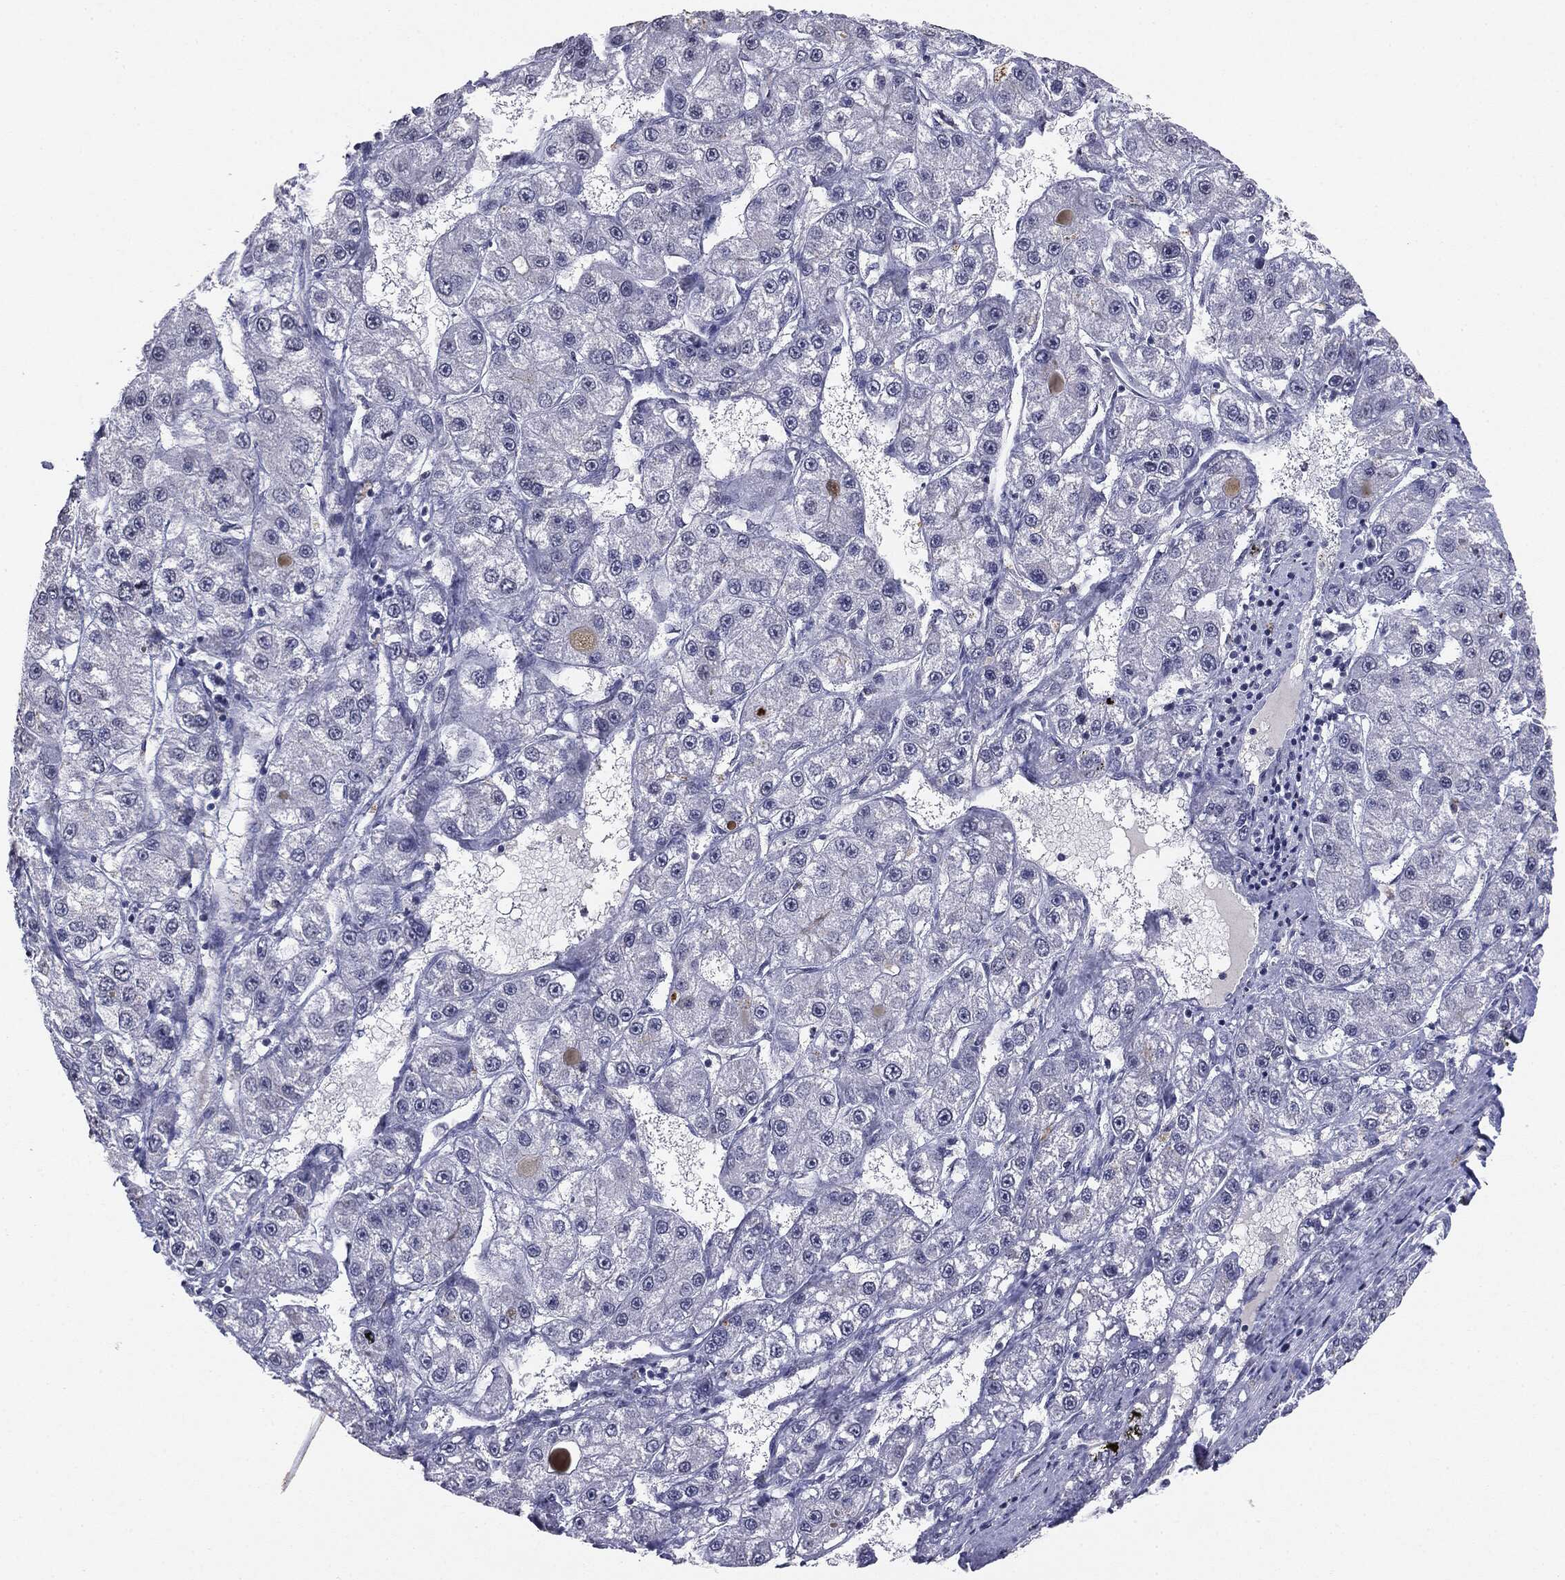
{"staining": {"intensity": "negative", "quantity": "none", "location": "none"}, "tissue": "liver cancer", "cell_type": "Tumor cells", "image_type": "cancer", "snomed": [{"axis": "morphology", "description": "Carcinoma, Hepatocellular, NOS"}, {"axis": "topography", "description": "Liver"}], "caption": "An image of hepatocellular carcinoma (liver) stained for a protein shows no brown staining in tumor cells.", "gene": "SERPINB4", "patient": {"sex": "female", "age": 65}}